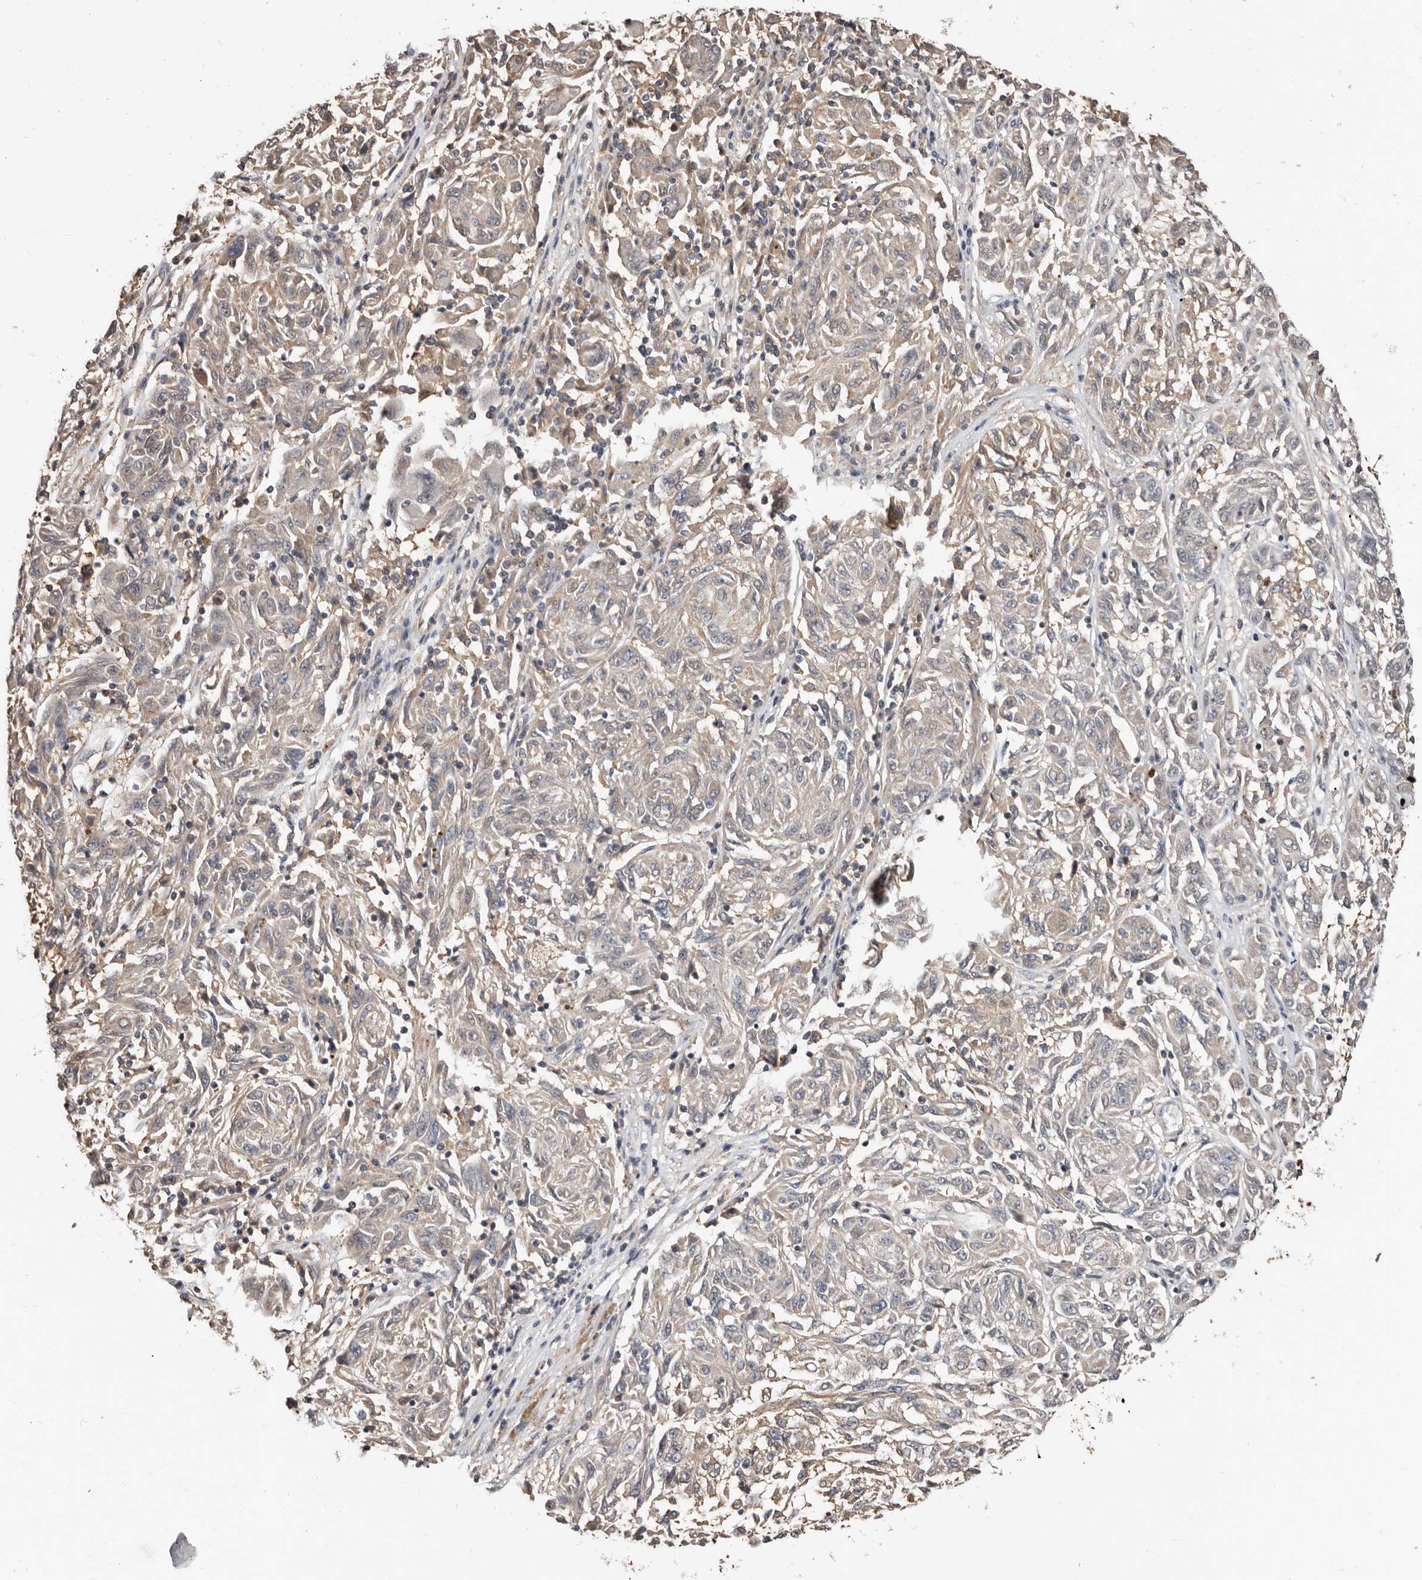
{"staining": {"intensity": "negative", "quantity": "none", "location": "none"}, "tissue": "melanoma", "cell_type": "Tumor cells", "image_type": "cancer", "snomed": [{"axis": "morphology", "description": "Malignant melanoma, NOS"}, {"axis": "topography", "description": "Skin"}], "caption": "Image shows no protein staining in tumor cells of malignant melanoma tissue.", "gene": "MRPL18", "patient": {"sex": "male", "age": 53}}